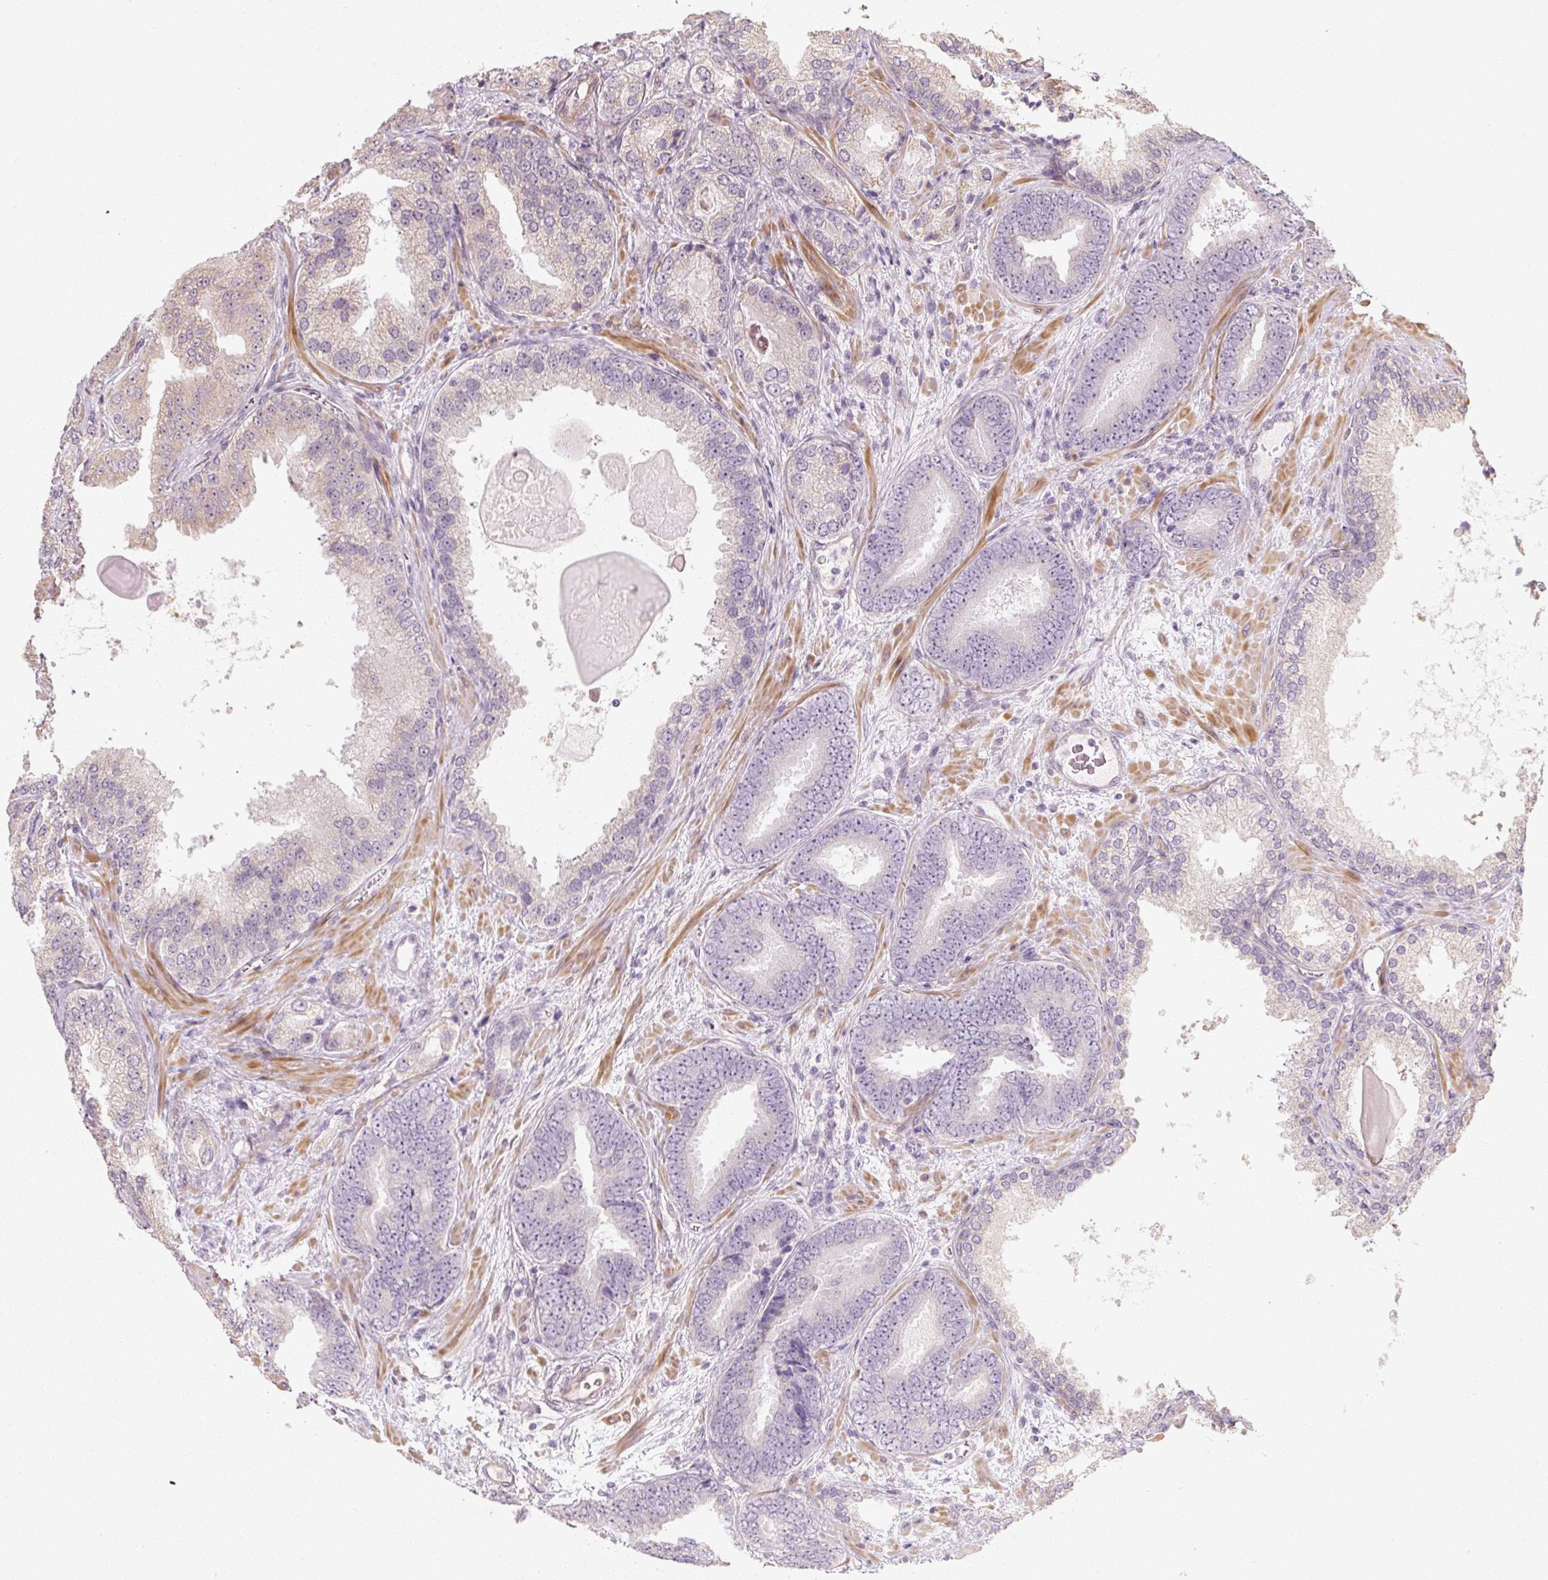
{"staining": {"intensity": "negative", "quantity": "none", "location": "none"}, "tissue": "prostate cancer", "cell_type": "Tumor cells", "image_type": "cancer", "snomed": [{"axis": "morphology", "description": "Adenocarcinoma, High grade"}, {"axis": "topography", "description": "Prostate"}], "caption": "Prostate adenocarcinoma (high-grade) stained for a protein using immunohistochemistry (IHC) displays no staining tumor cells.", "gene": "RB1CC1", "patient": {"sex": "male", "age": 63}}